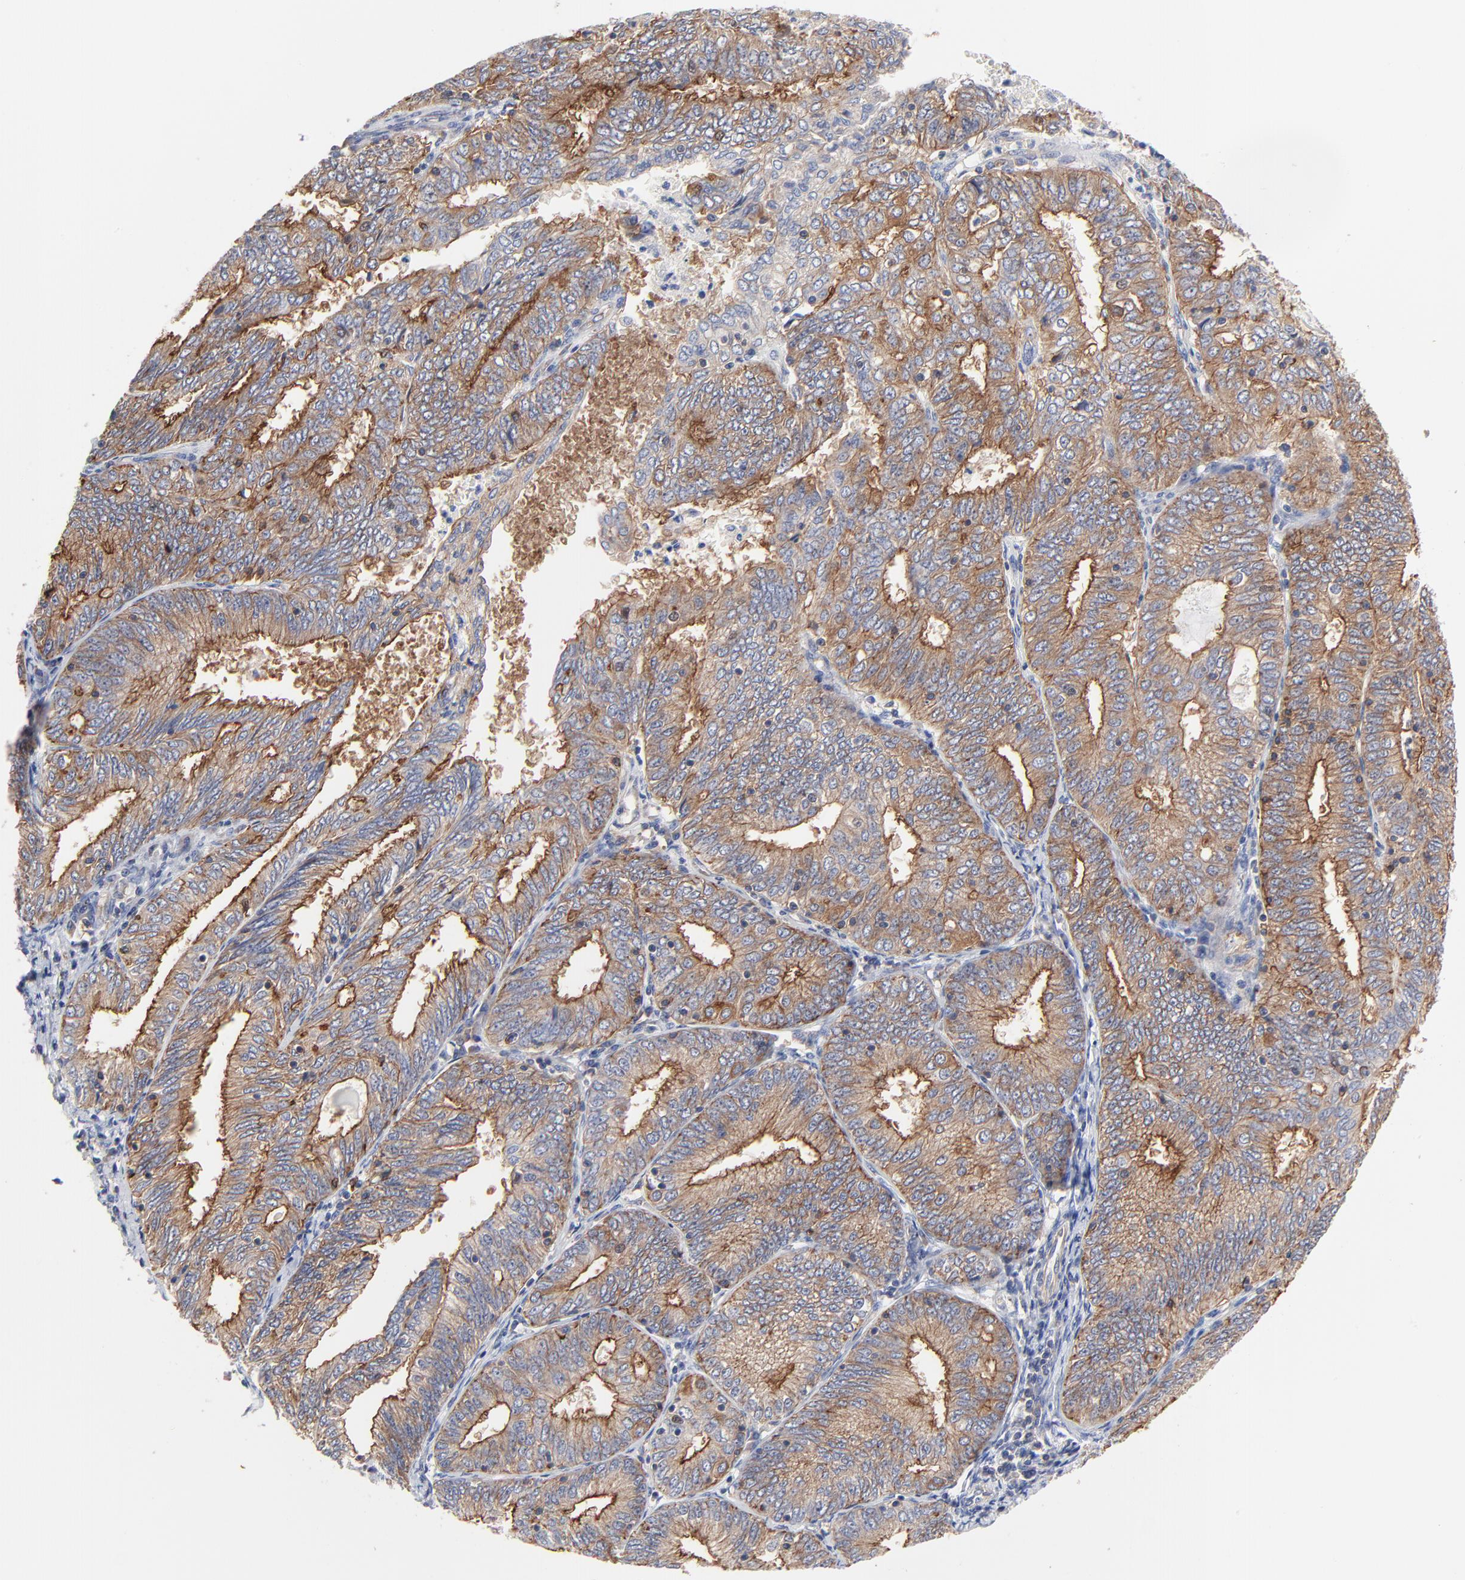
{"staining": {"intensity": "moderate", "quantity": ">75%", "location": "cytoplasmic/membranous"}, "tissue": "endometrial cancer", "cell_type": "Tumor cells", "image_type": "cancer", "snomed": [{"axis": "morphology", "description": "Adenocarcinoma, NOS"}, {"axis": "topography", "description": "Endometrium"}], "caption": "The immunohistochemical stain shows moderate cytoplasmic/membranous expression in tumor cells of endometrial adenocarcinoma tissue.", "gene": "CD2AP", "patient": {"sex": "female", "age": 69}}